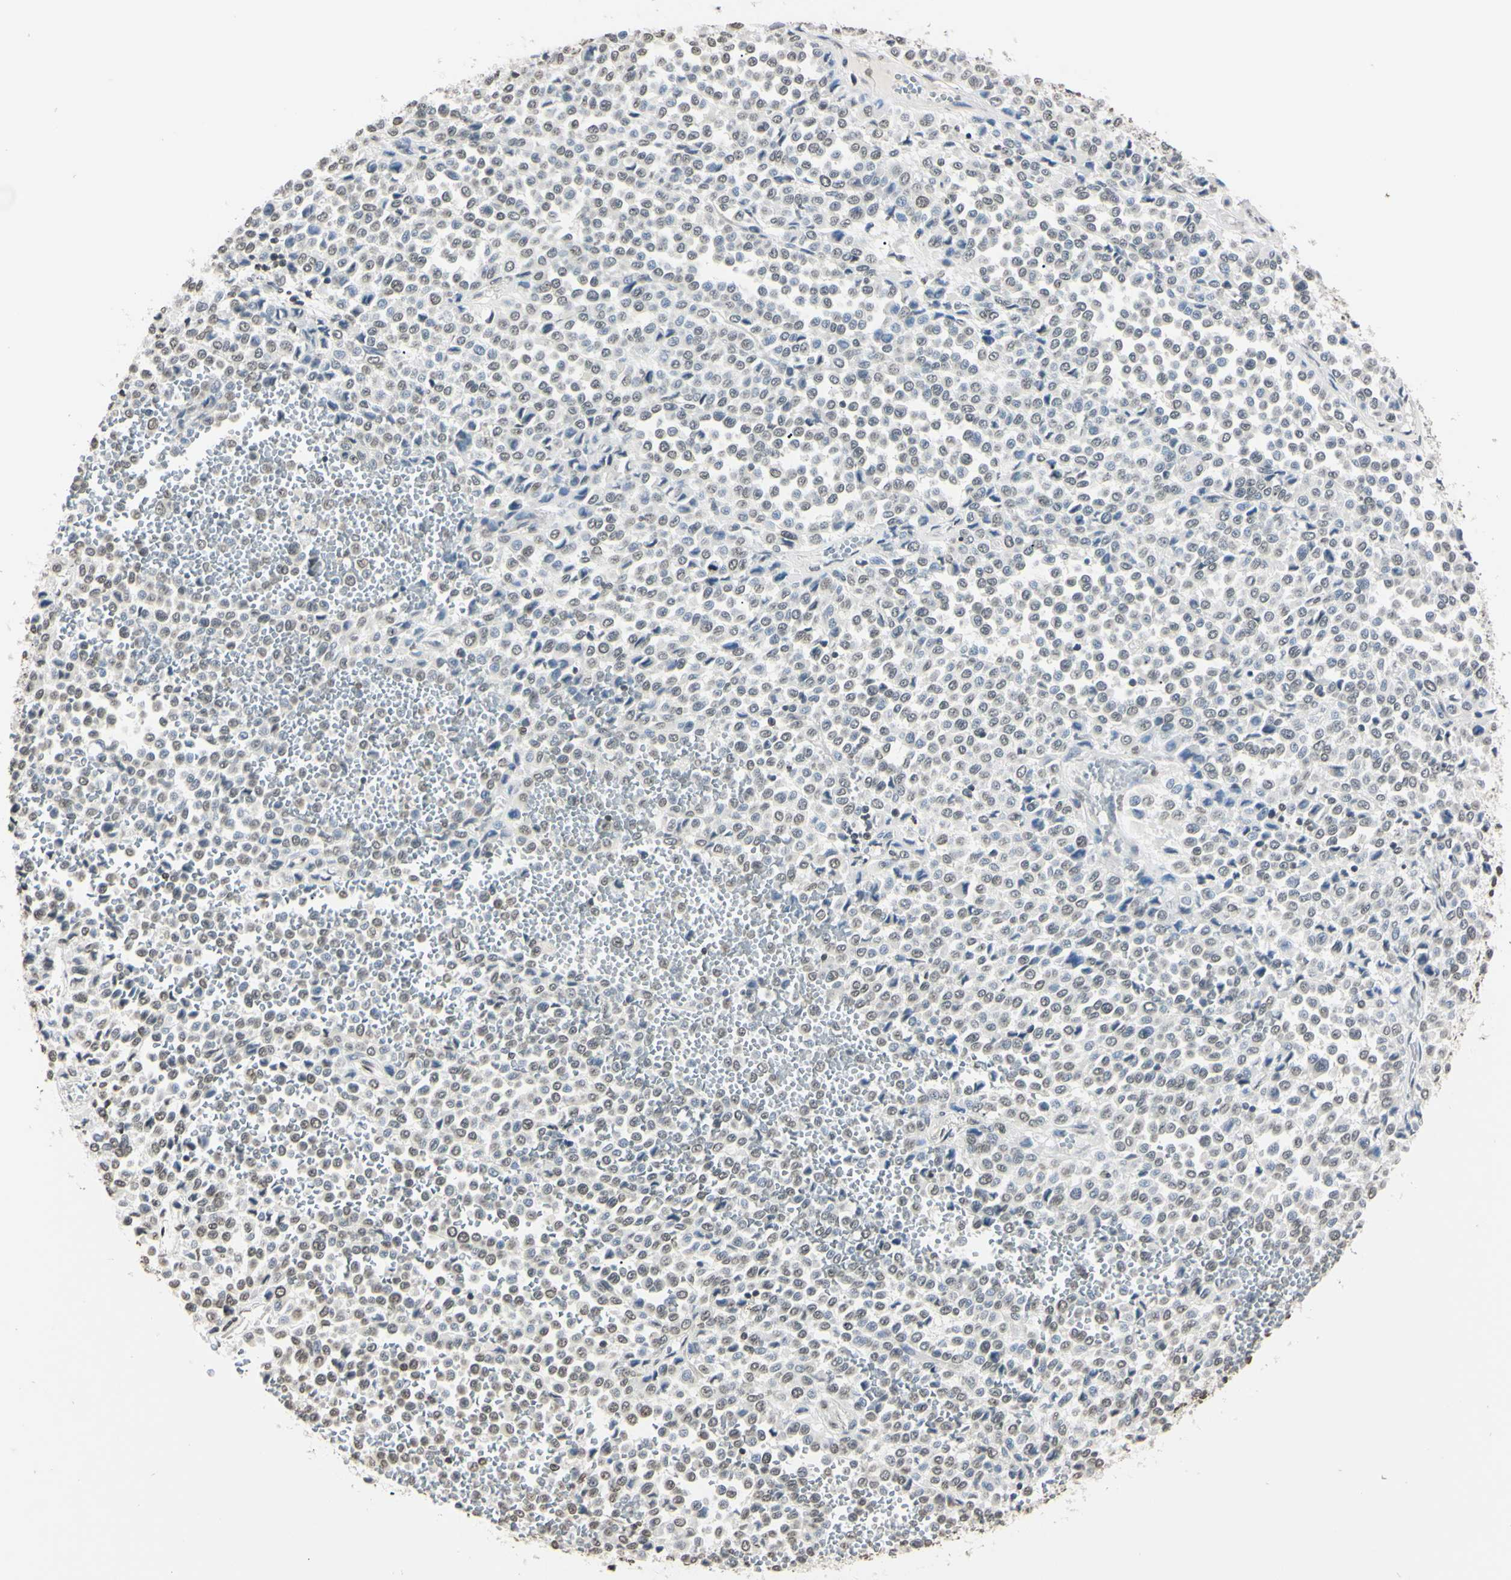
{"staining": {"intensity": "weak", "quantity": "25%-75%", "location": "nuclear"}, "tissue": "melanoma", "cell_type": "Tumor cells", "image_type": "cancer", "snomed": [{"axis": "morphology", "description": "Malignant melanoma, Metastatic site"}, {"axis": "topography", "description": "Pancreas"}], "caption": "Malignant melanoma (metastatic site) stained for a protein (brown) exhibits weak nuclear positive expression in about 25%-75% of tumor cells.", "gene": "CDC45", "patient": {"sex": "female", "age": 30}}